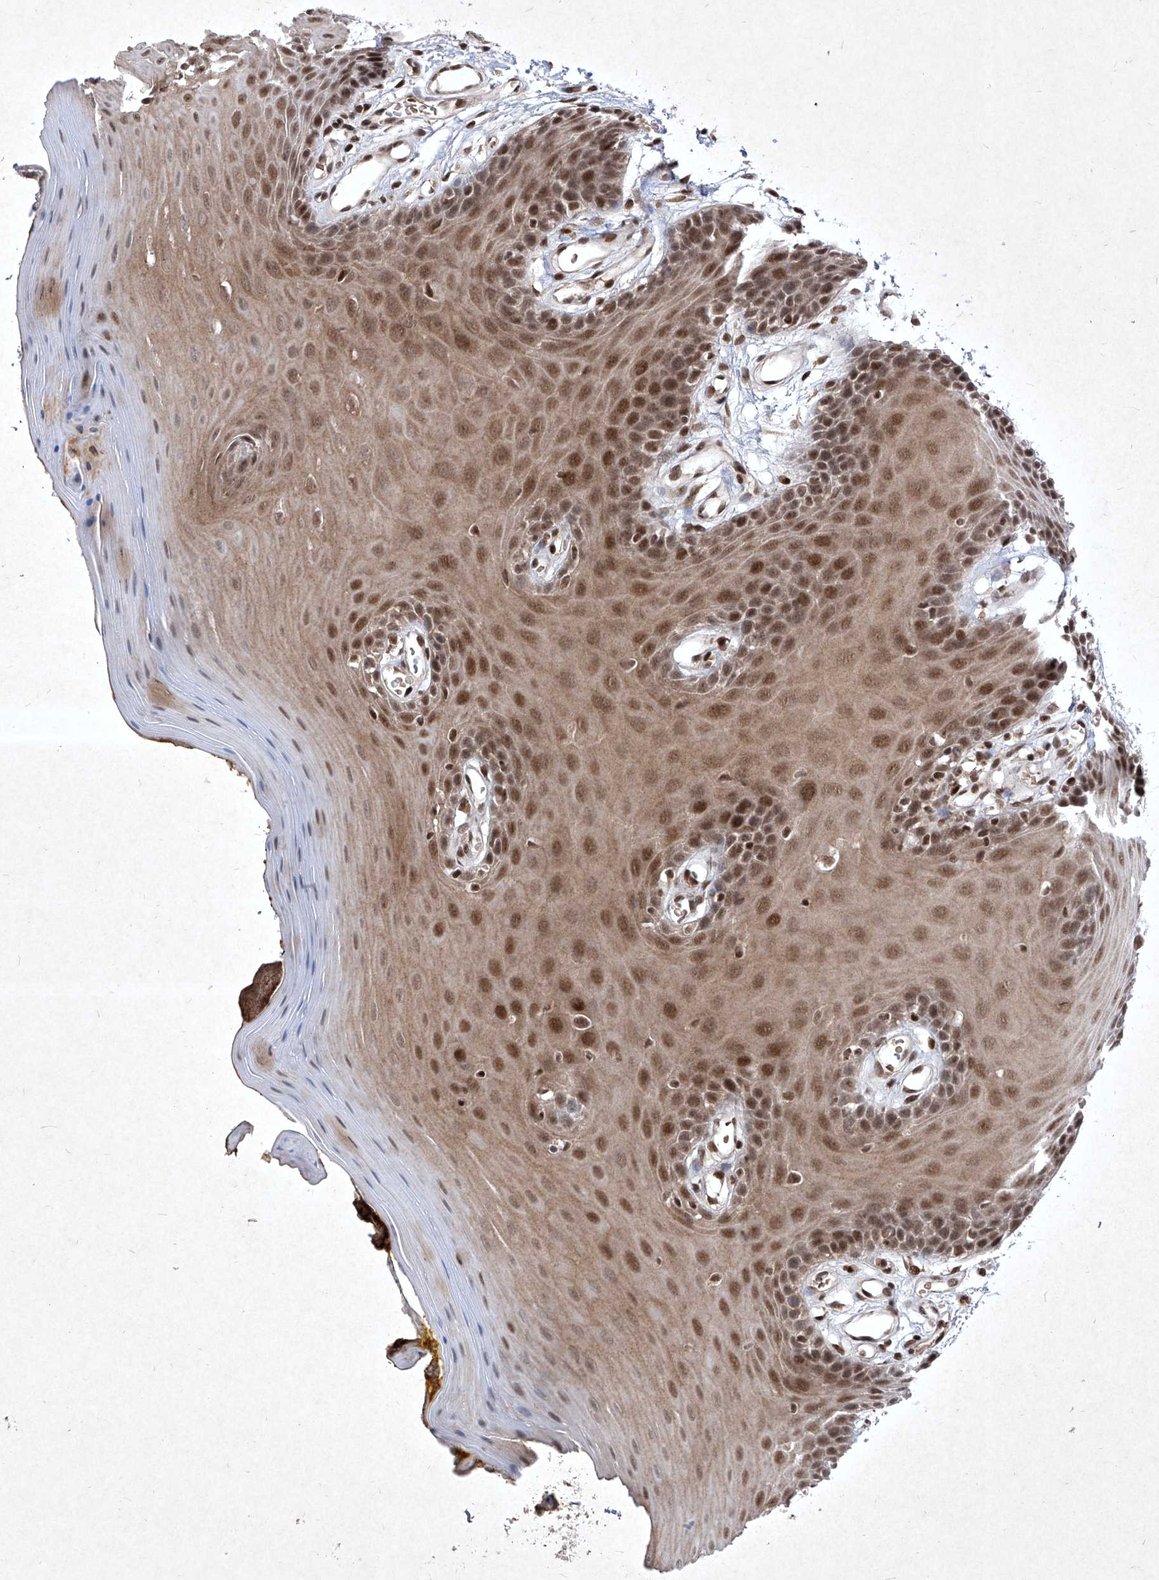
{"staining": {"intensity": "strong", "quantity": "25%-75%", "location": "cytoplasmic/membranous,nuclear"}, "tissue": "oral mucosa", "cell_type": "Squamous epithelial cells", "image_type": "normal", "snomed": [{"axis": "morphology", "description": "Normal tissue, NOS"}, {"axis": "morphology", "description": "Squamous cell carcinoma, NOS"}, {"axis": "topography", "description": "Skeletal muscle"}, {"axis": "topography", "description": "Oral tissue"}, {"axis": "topography", "description": "Salivary gland"}, {"axis": "topography", "description": "Head-Neck"}], "caption": "Immunohistochemical staining of unremarkable human oral mucosa shows high levels of strong cytoplasmic/membranous,nuclear expression in approximately 25%-75% of squamous epithelial cells.", "gene": "IRF2", "patient": {"sex": "male", "age": 54}}